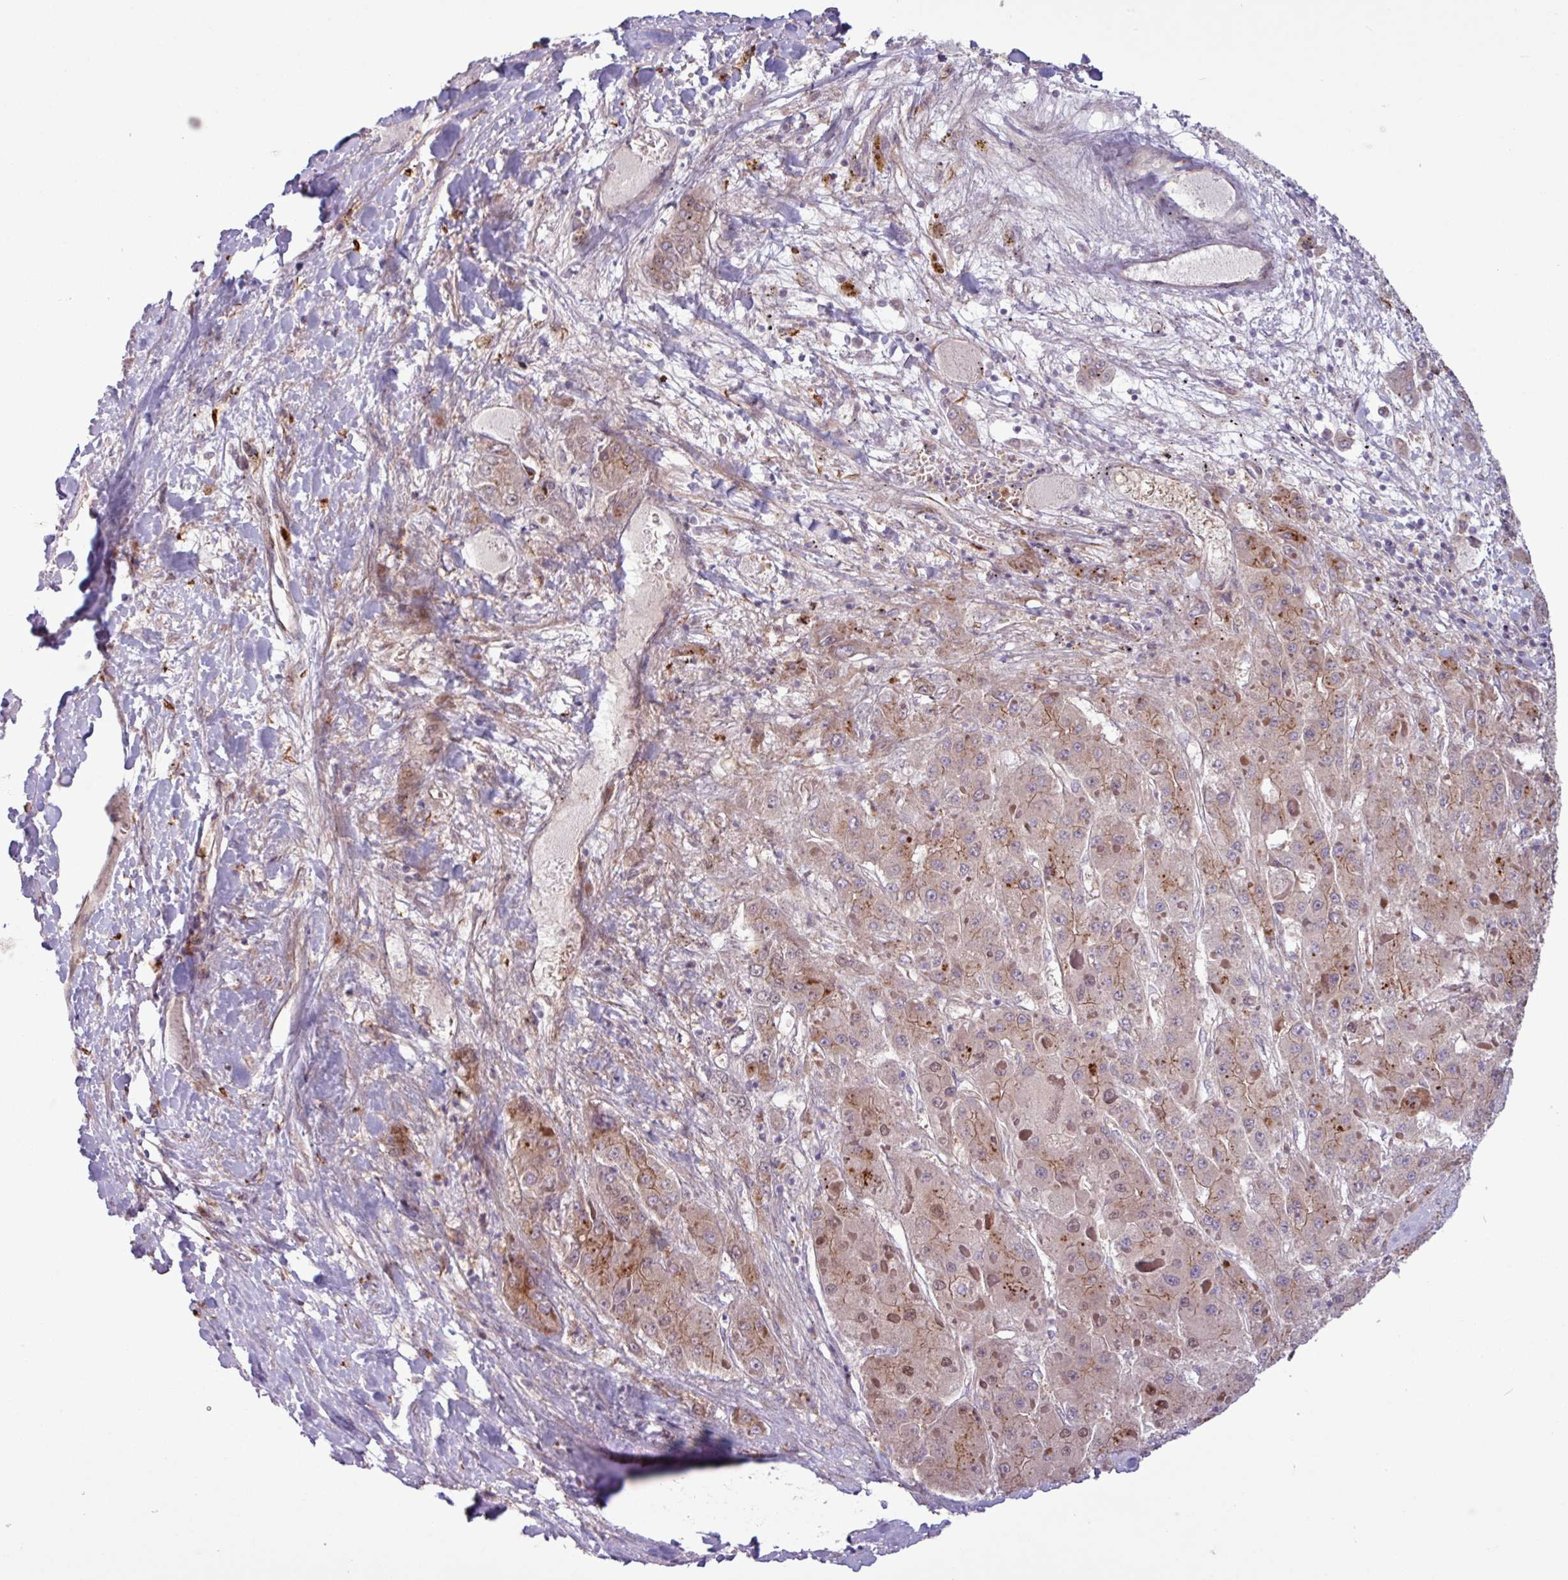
{"staining": {"intensity": "moderate", "quantity": "<25%", "location": "cytoplasmic/membranous,nuclear"}, "tissue": "liver cancer", "cell_type": "Tumor cells", "image_type": "cancer", "snomed": [{"axis": "morphology", "description": "Carcinoma, Hepatocellular, NOS"}, {"axis": "topography", "description": "Liver"}], "caption": "Liver cancer tissue exhibits moderate cytoplasmic/membranous and nuclear staining in approximately <25% of tumor cells (DAB = brown stain, brightfield microscopy at high magnification).", "gene": "PDPR", "patient": {"sex": "female", "age": 73}}